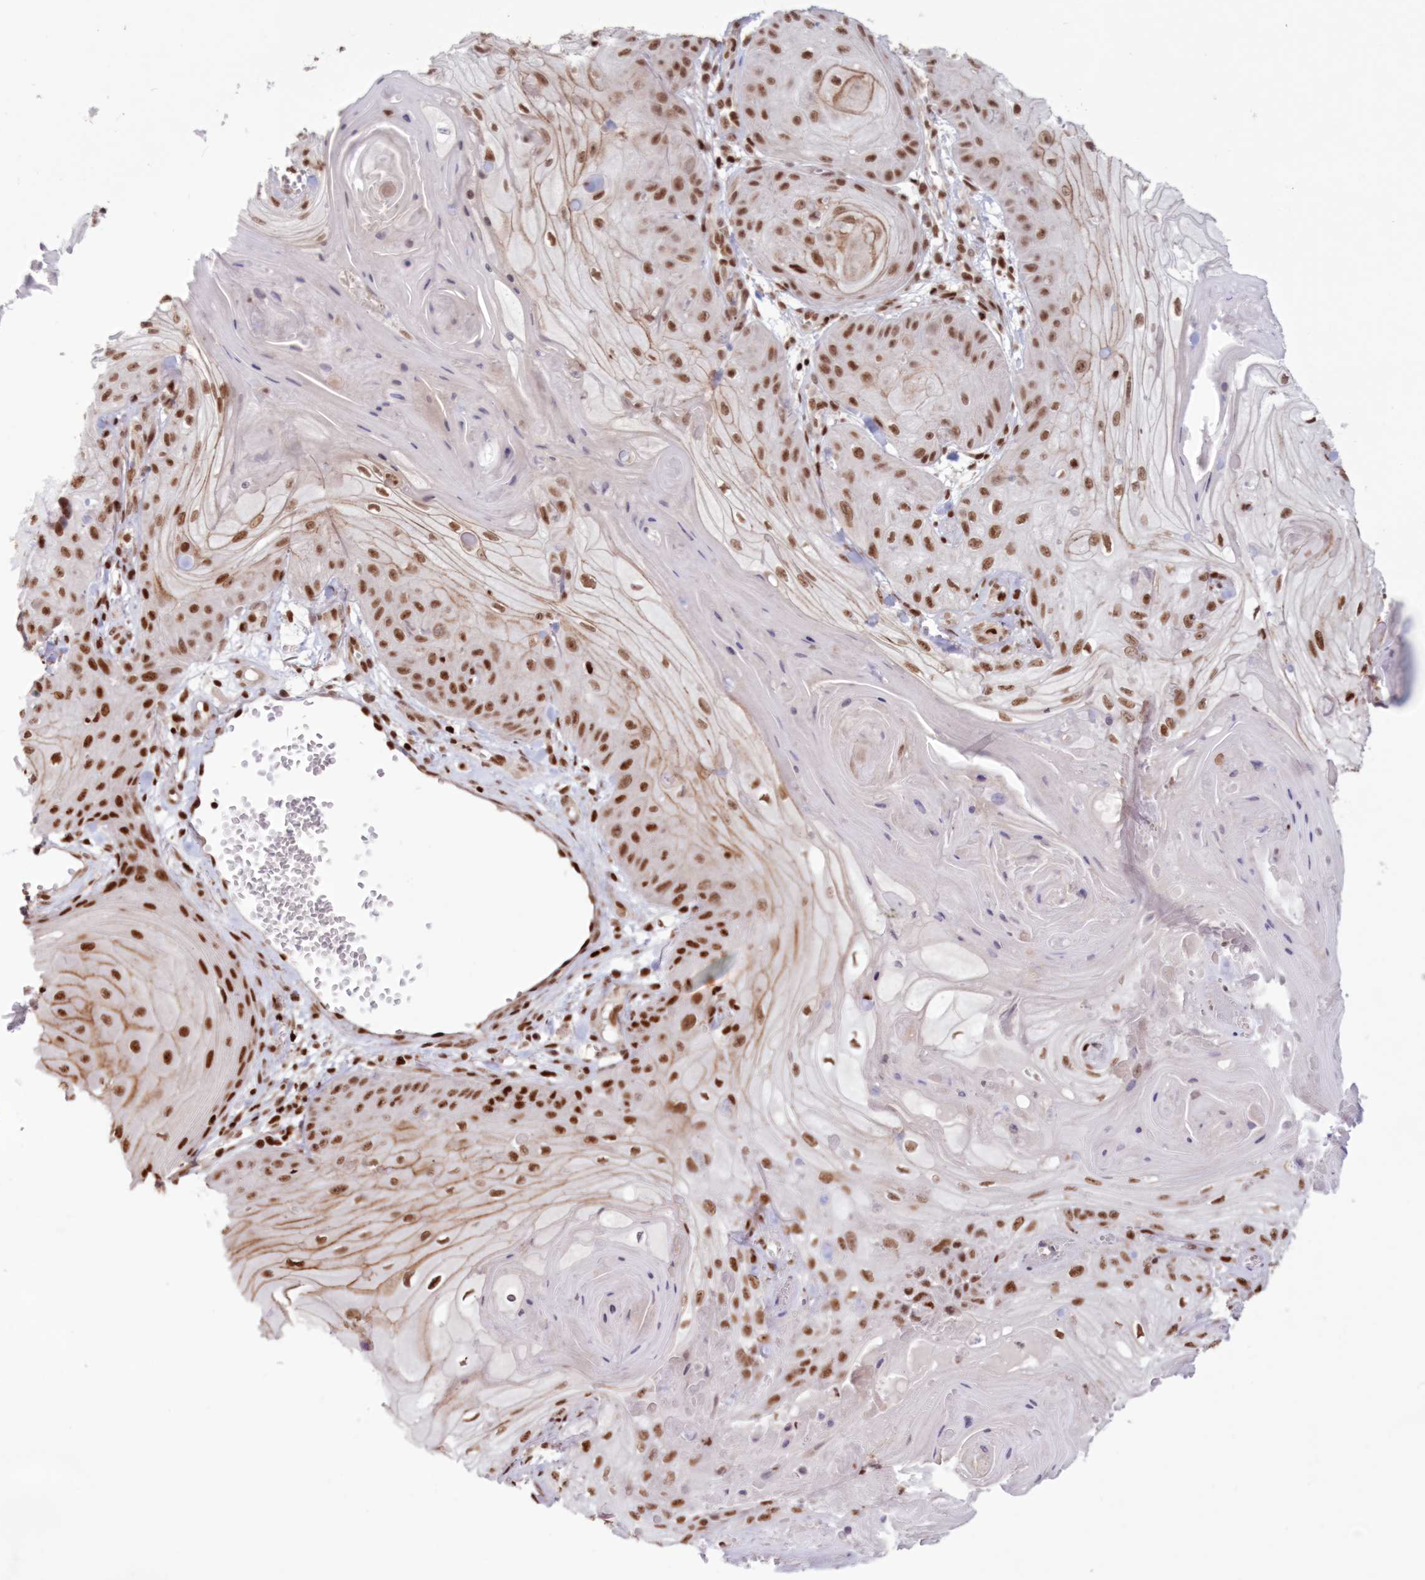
{"staining": {"intensity": "moderate", "quantity": ">75%", "location": "nuclear"}, "tissue": "skin cancer", "cell_type": "Tumor cells", "image_type": "cancer", "snomed": [{"axis": "morphology", "description": "Squamous cell carcinoma, NOS"}, {"axis": "topography", "description": "Skin"}], "caption": "IHC staining of skin cancer (squamous cell carcinoma), which reveals medium levels of moderate nuclear expression in approximately >75% of tumor cells indicating moderate nuclear protein expression. The staining was performed using DAB (3,3'-diaminobenzidine) (brown) for protein detection and nuclei were counterstained in hematoxylin (blue).", "gene": "POLR2B", "patient": {"sex": "male", "age": 74}}